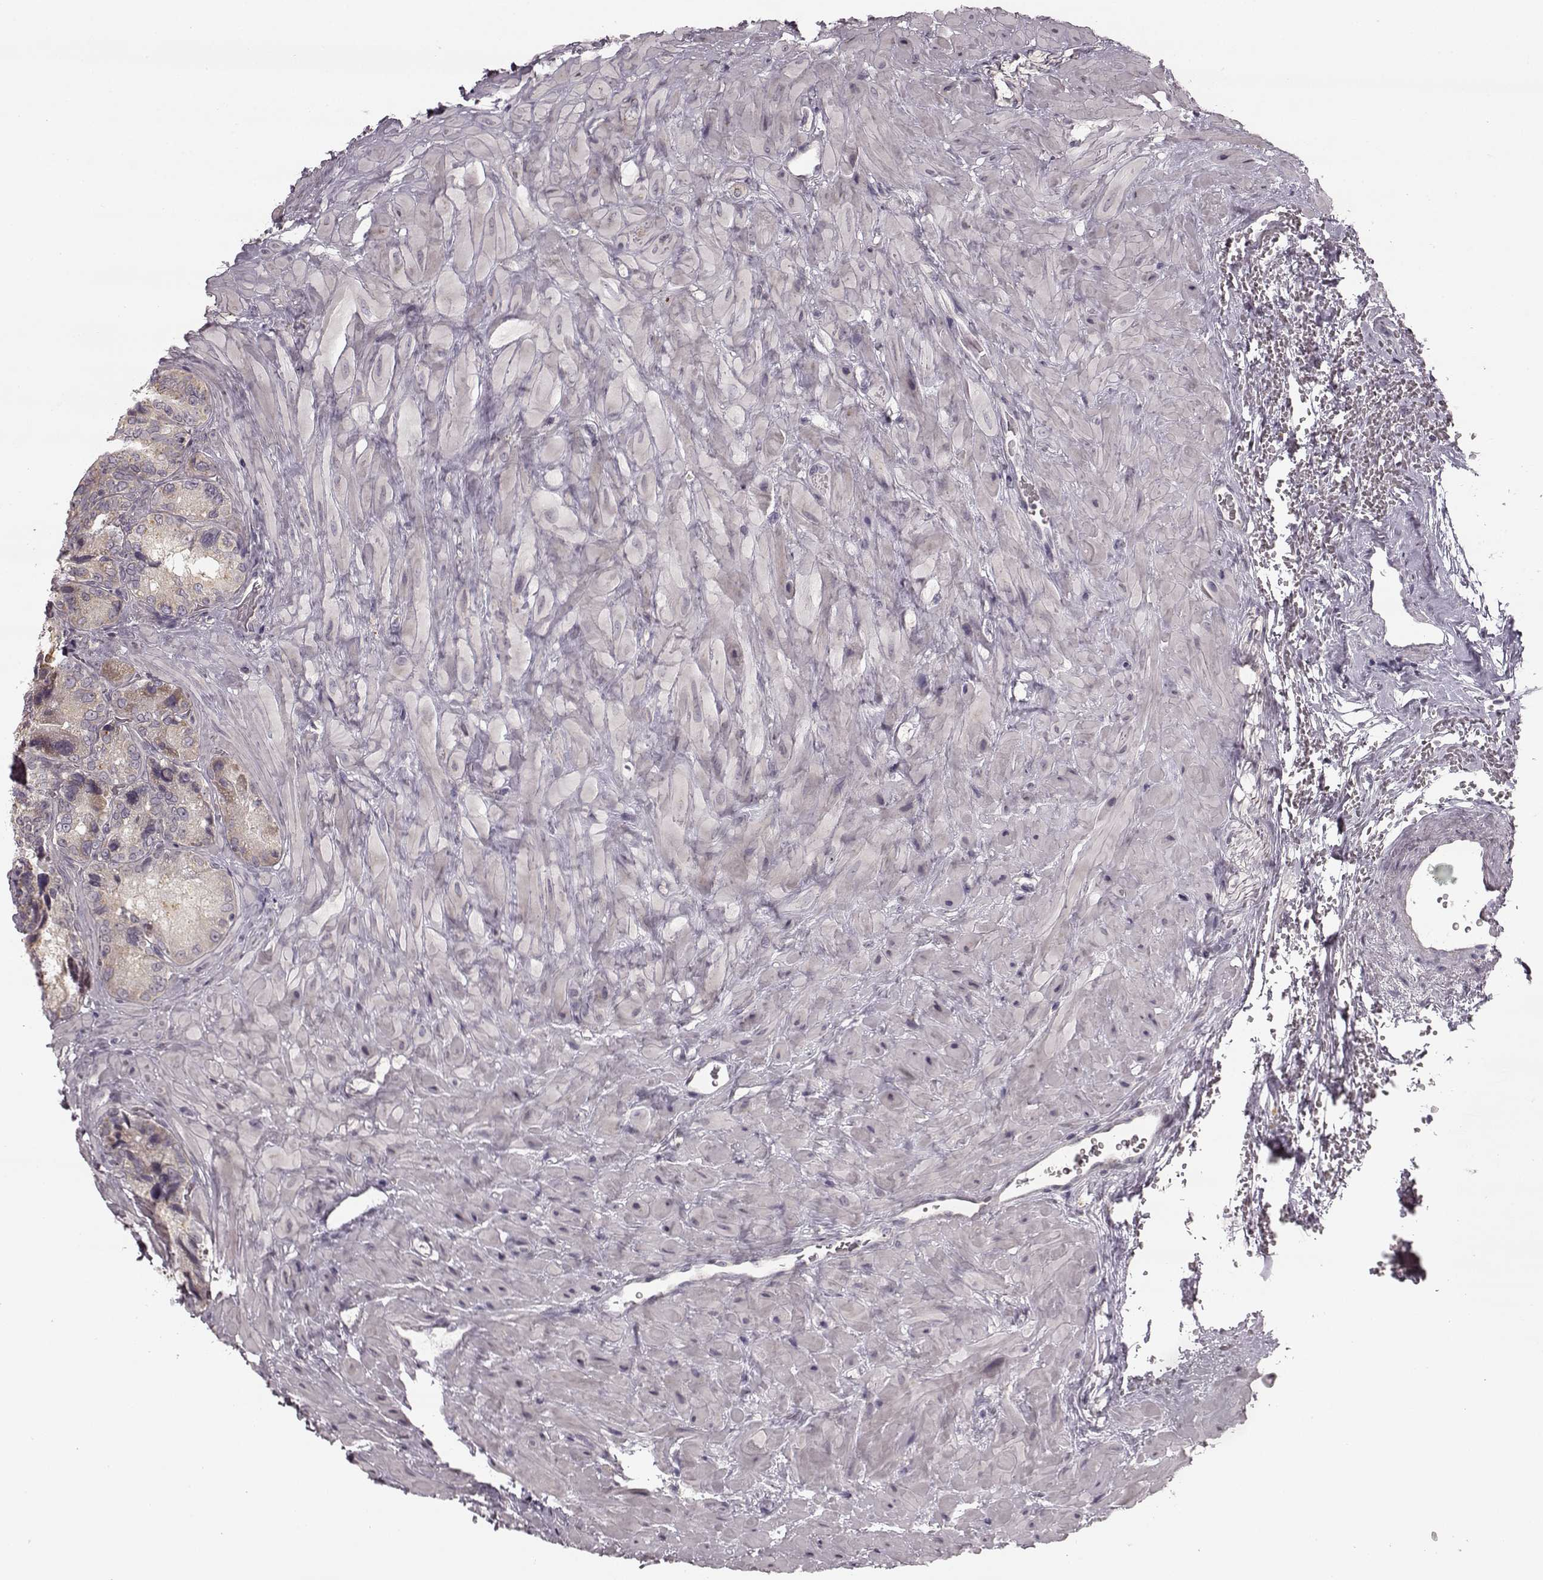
{"staining": {"intensity": "weak", "quantity": "25%-75%", "location": "cytoplasmic/membranous"}, "tissue": "seminal vesicle", "cell_type": "Glandular cells", "image_type": "normal", "snomed": [{"axis": "morphology", "description": "Normal tissue, NOS"}, {"axis": "topography", "description": "Seminal veicle"}], "caption": "Immunohistochemistry (DAB (3,3'-diaminobenzidine)) staining of unremarkable human seminal vesicle displays weak cytoplasmic/membranous protein staining in about 25%-75% of glandular cells.", "gene": "HMMR", "patient": {"sex": "male", "age": 69}}